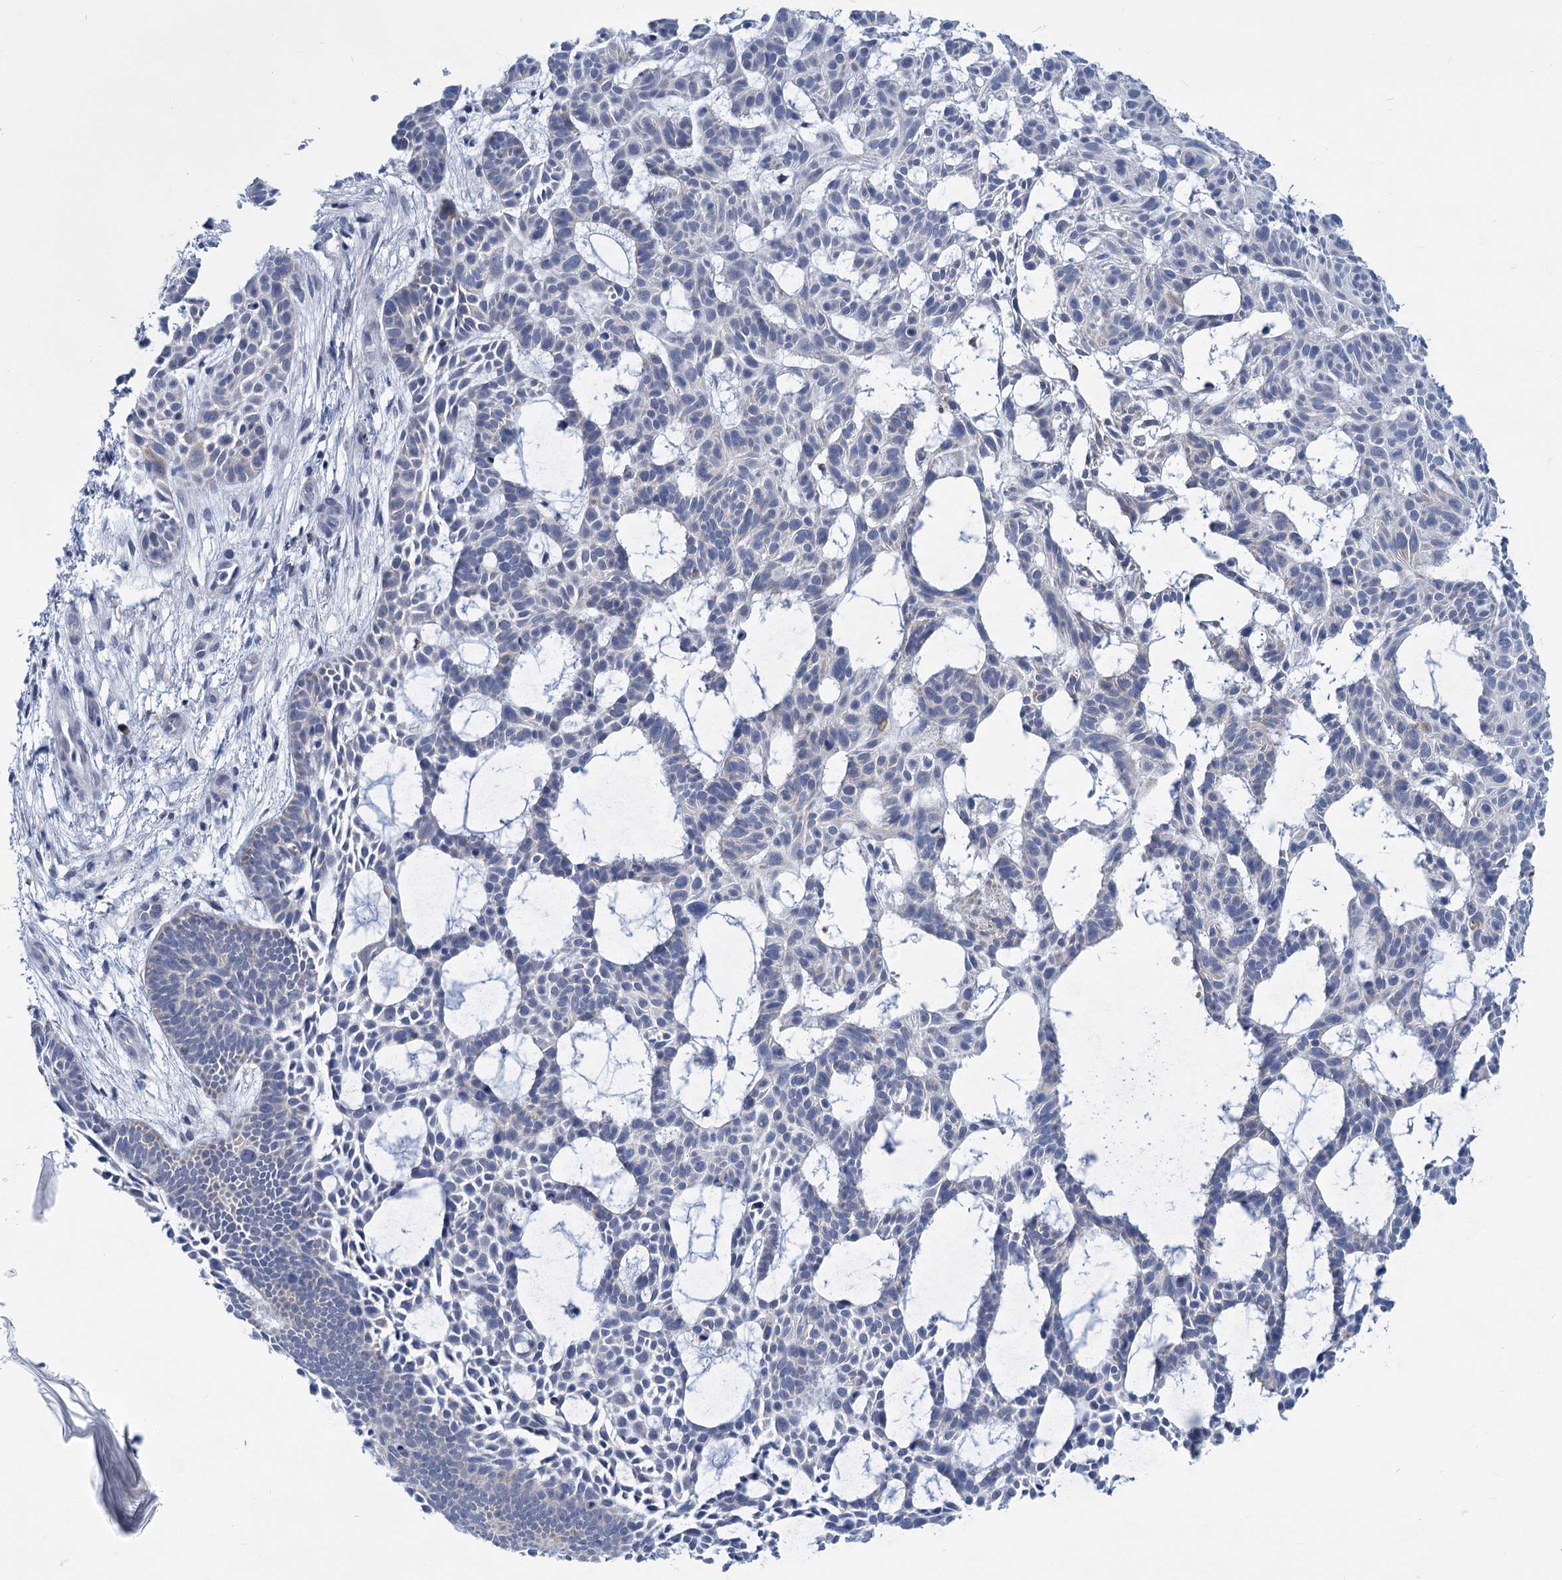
{"staining": {"intensity": "negative", "quantity": "none", "location": "none"}, "tissue": "skin cancer", "cell_type": "Tumor cells", "image_type": "cancer", "snomed": [{"axis": "morphology", "description": "Basal cell carcinoma"}, {"axis": "topography", "description": "Skin"}], "caption": "This is an immunohistochemistry photomicrograph of basal cell carcinoma (skin). There is no staining in tumor cells.", "gene": "NEU3", "patient": {"sex": "male", "age": 89}}